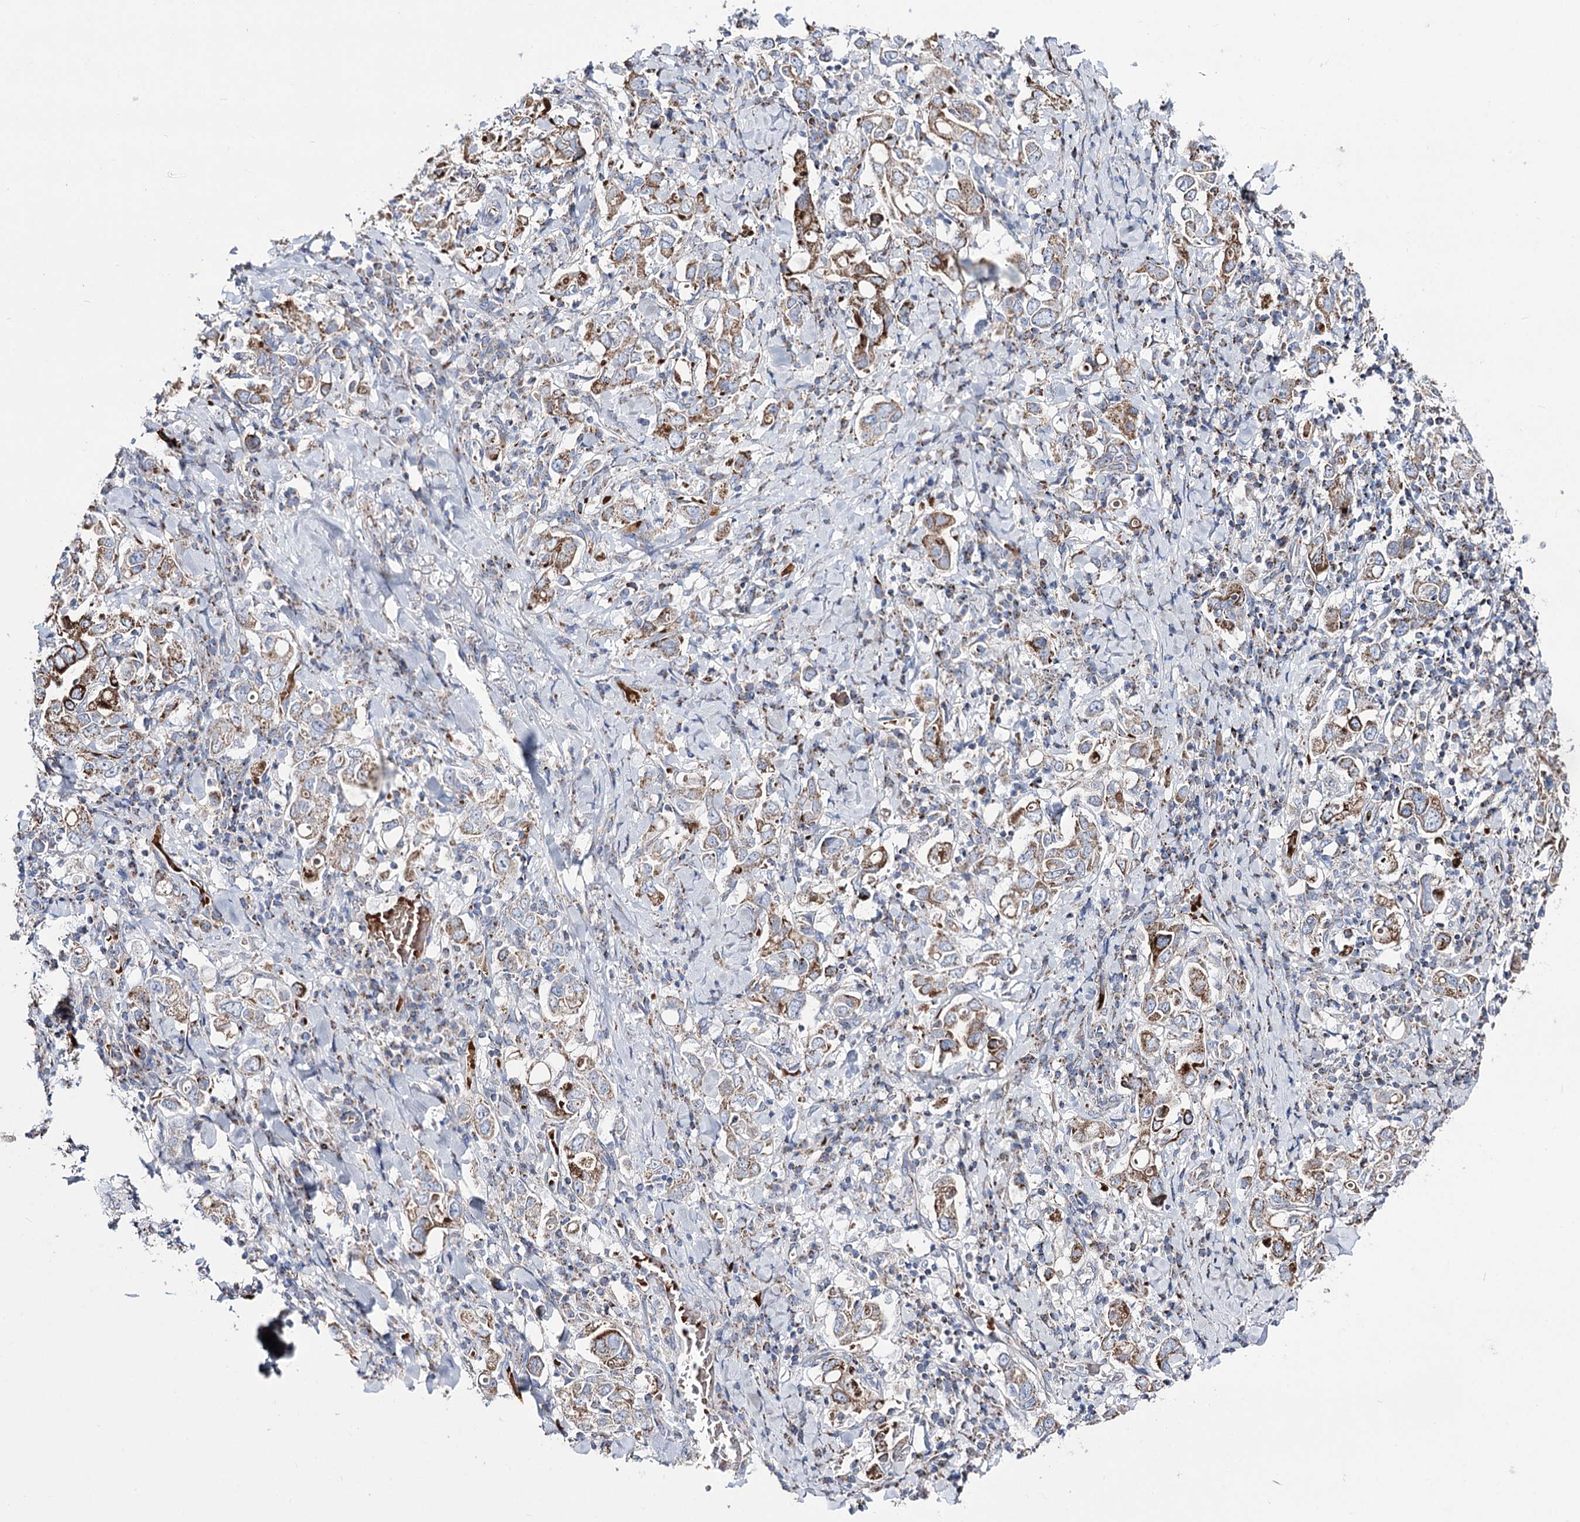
{"staining": {"intensity": "moderate", "quantity": "25%-75%", "location": "cytoplasmic/membranous"}, "tissue": "stomach cancer", "cell_type": "Tumor cells", "image_type": "cancer", "snomed": [{"axis": "morphology", "description": "Adenocarcinoma, NOS"}, {"axis": "topography", "description": "Stomach, upper"}], "caption": "Moderate cytoplasmic/membranous staining is present in about 25%-75% of tumor cells in stomach adenocarcinoma.", "gene": "OSBPL5", "patient": {"sex": "male", "age": 62}}